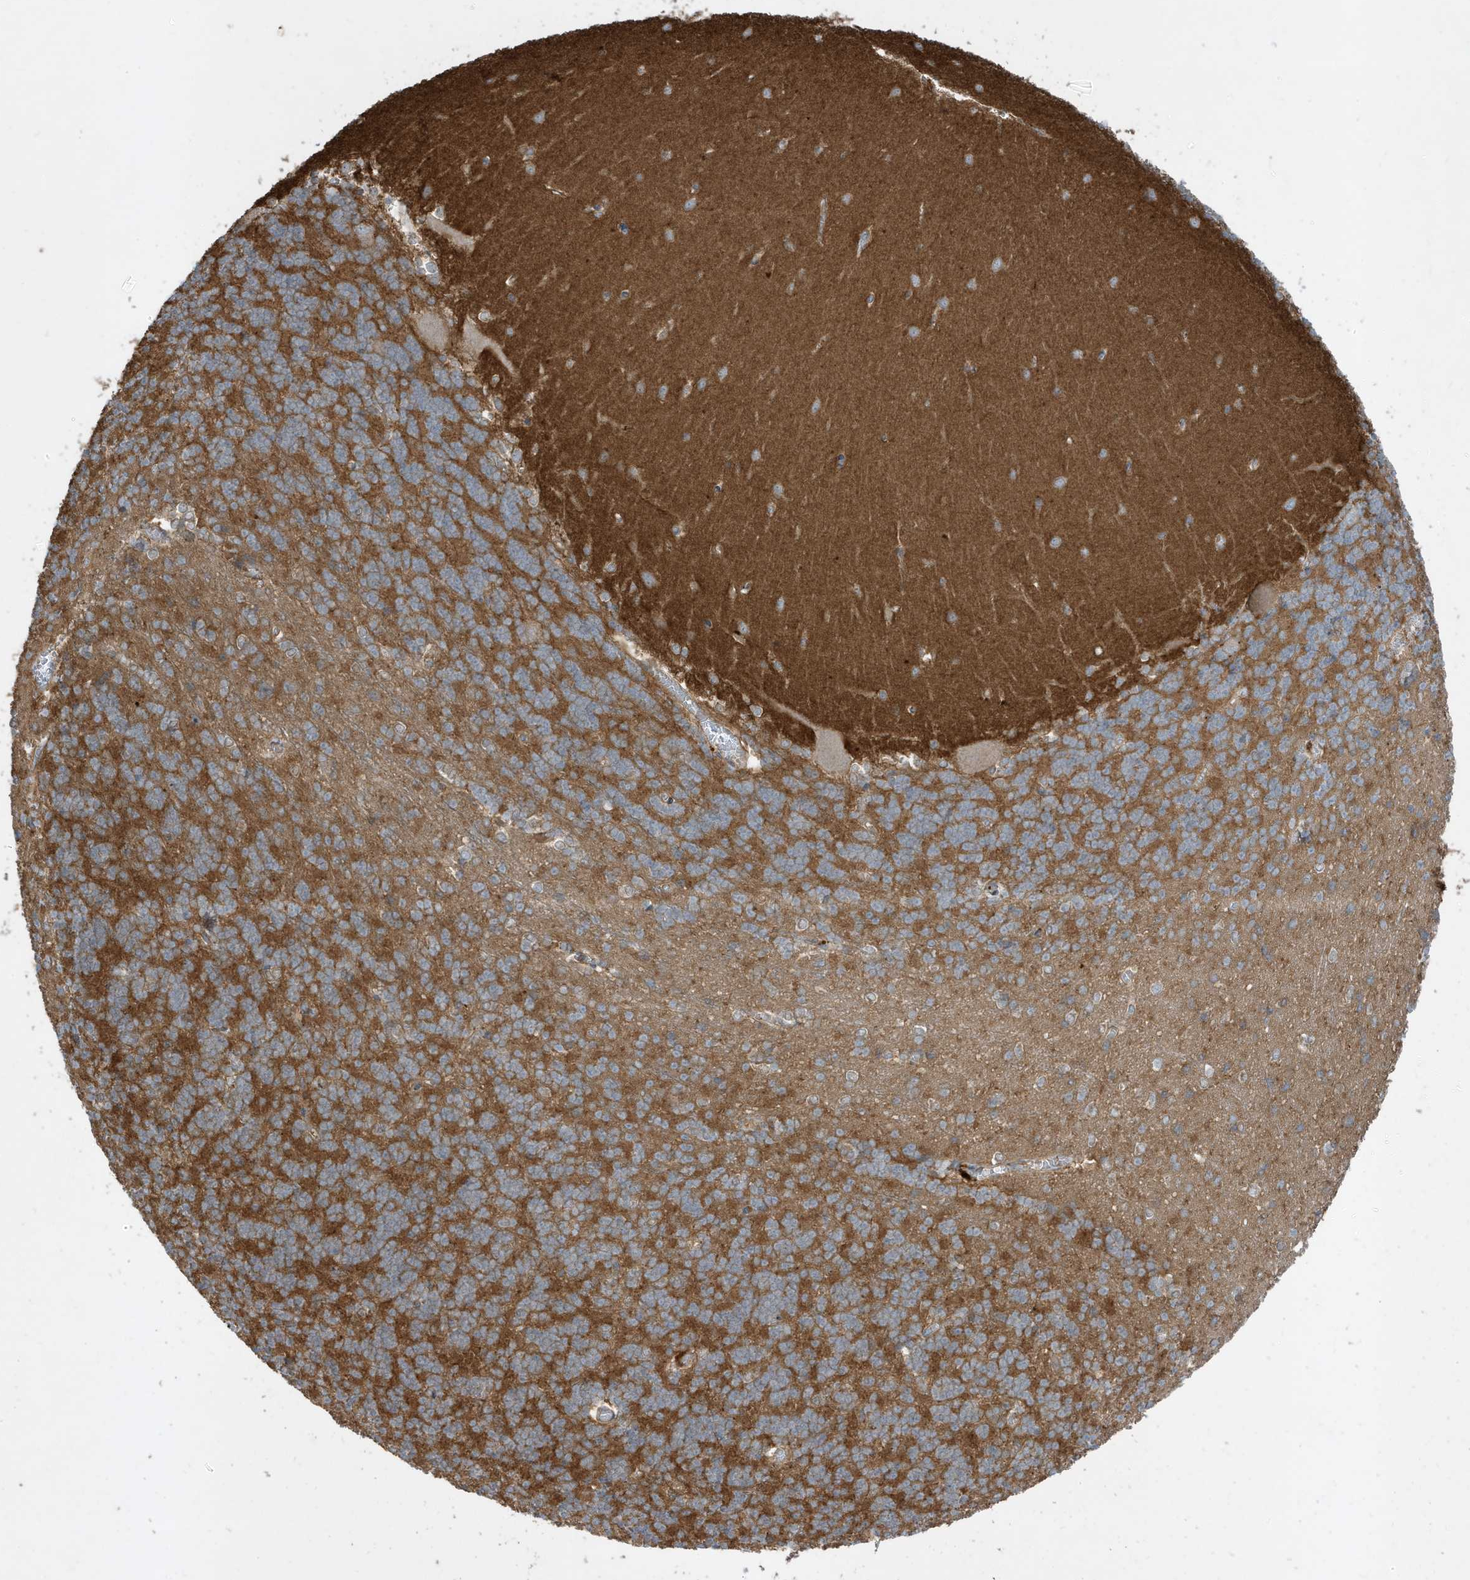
{"staining": {"intensity": "moderate", "quantity": "25%-75%", "location": "cytoplasmic/membranous"}, "tissue": "cerebellum", "cell_type": "Cells in granular layer", "image_type": "normal", "snomed": [{"axis": "morphology", "description": "Normal tissue, NOS"}, {"axis": "topography", "description": "Cerebellum"}], "caption": "Immunohistochemical staining of benign human cerebellum exhibits 25%-75% levels of moderate cytoplasmic/membranous protein staining in about 25%-75% of cells in granular layer. The protein is stained brown, and the nuclei are stained in blue (DAB IHC with brightfield microscopy, high magnification).", "gene": "ABTB1", "patient": {"sex": "male", "age": 37}}